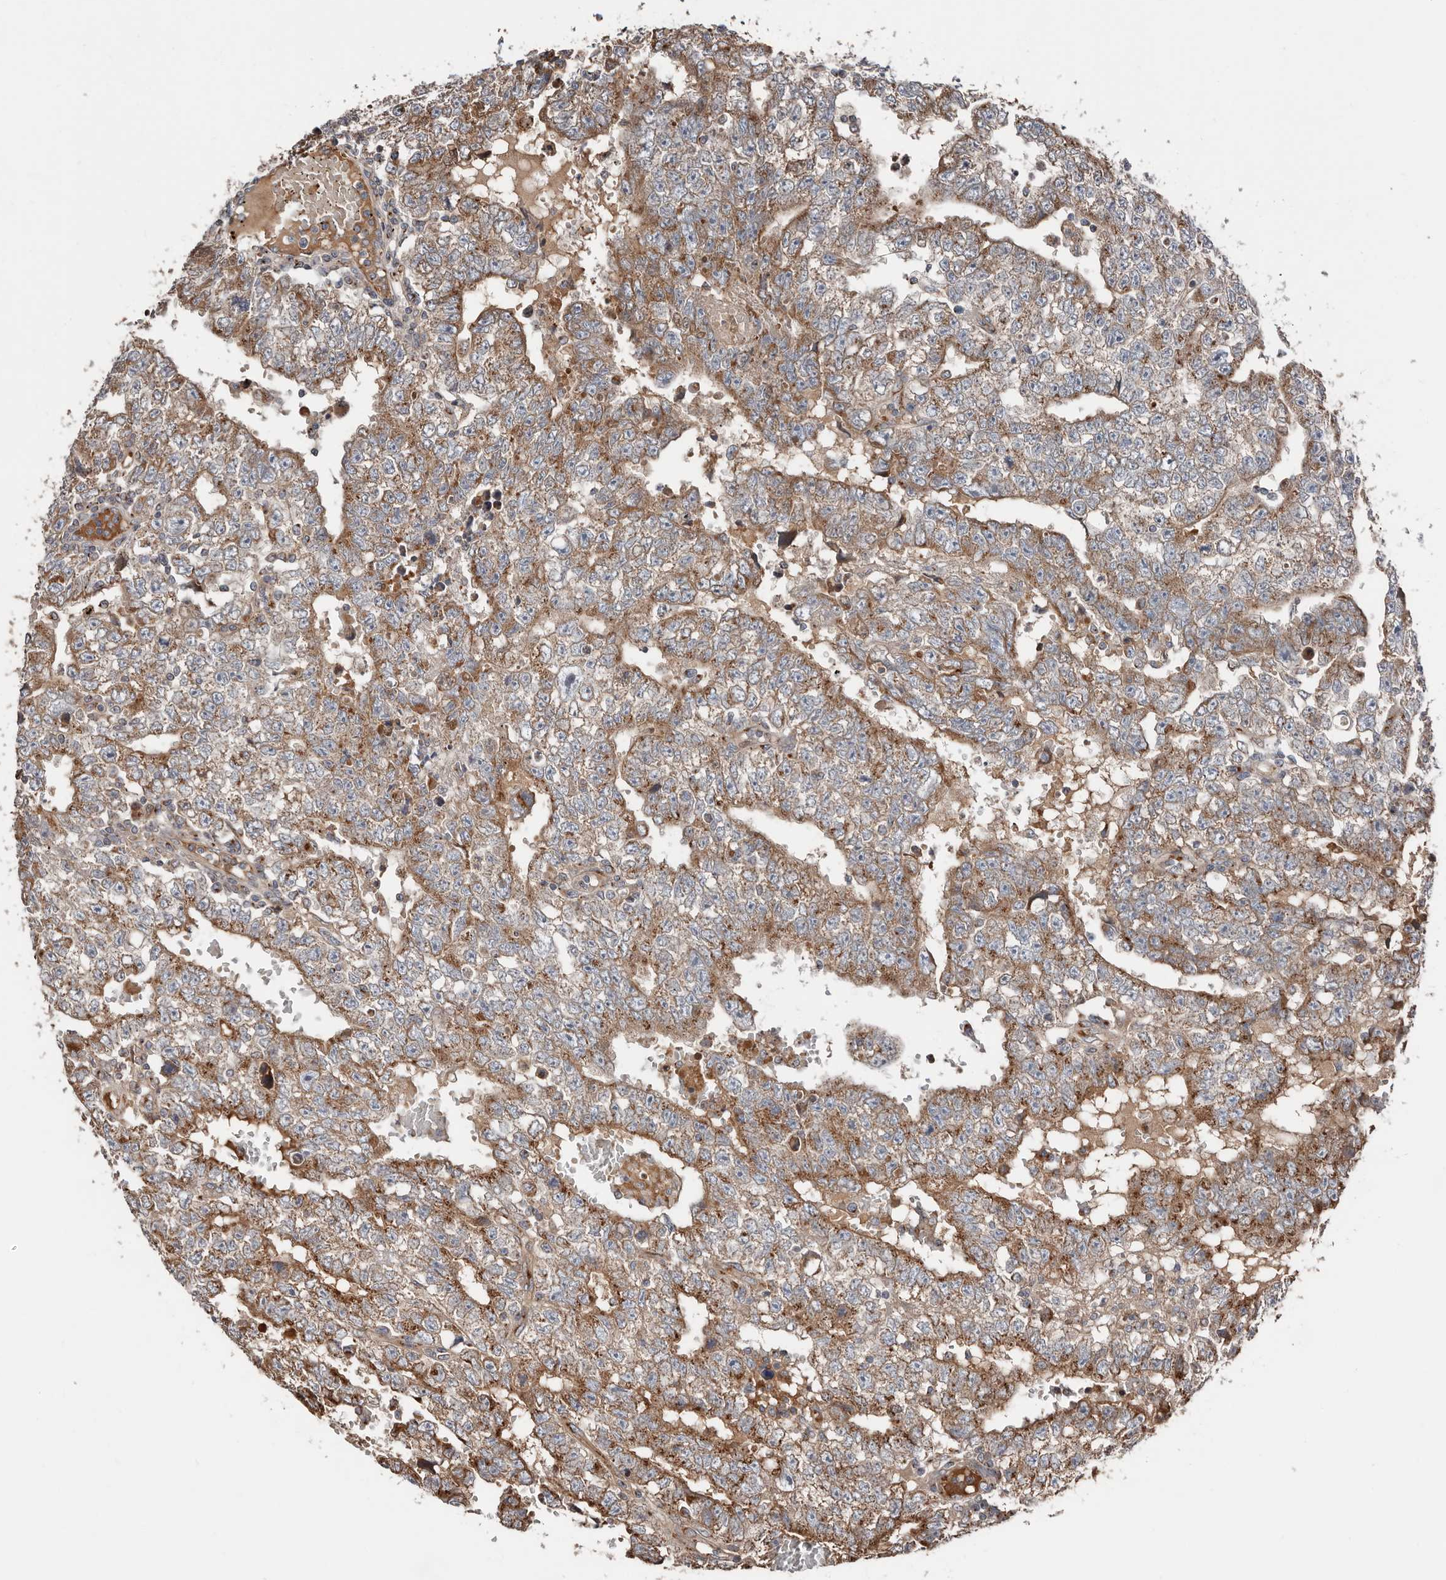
{"staining": {"intensity": "moderate", "quantity": ">75%", "location": "cytoplasmic/membranous"}, "tissue": "testis cancer", "cell_type": "Tumor cells", "image_type": "cancer", "snomed": [{"axis": "morphology", "description": "Carcinoma, Embryonal, NOS"}, {"axis": "topography", "description": "Testis"}], "caption": "About >75% of tumor cells in human testis cancer (embryonal carcinoma) reveal moderate cytoplasmic/membranous protein expression as visualized by brown immunohistochemical staining.", "gene": "COG1", "patient": {"sex": "male", "age": 25}}